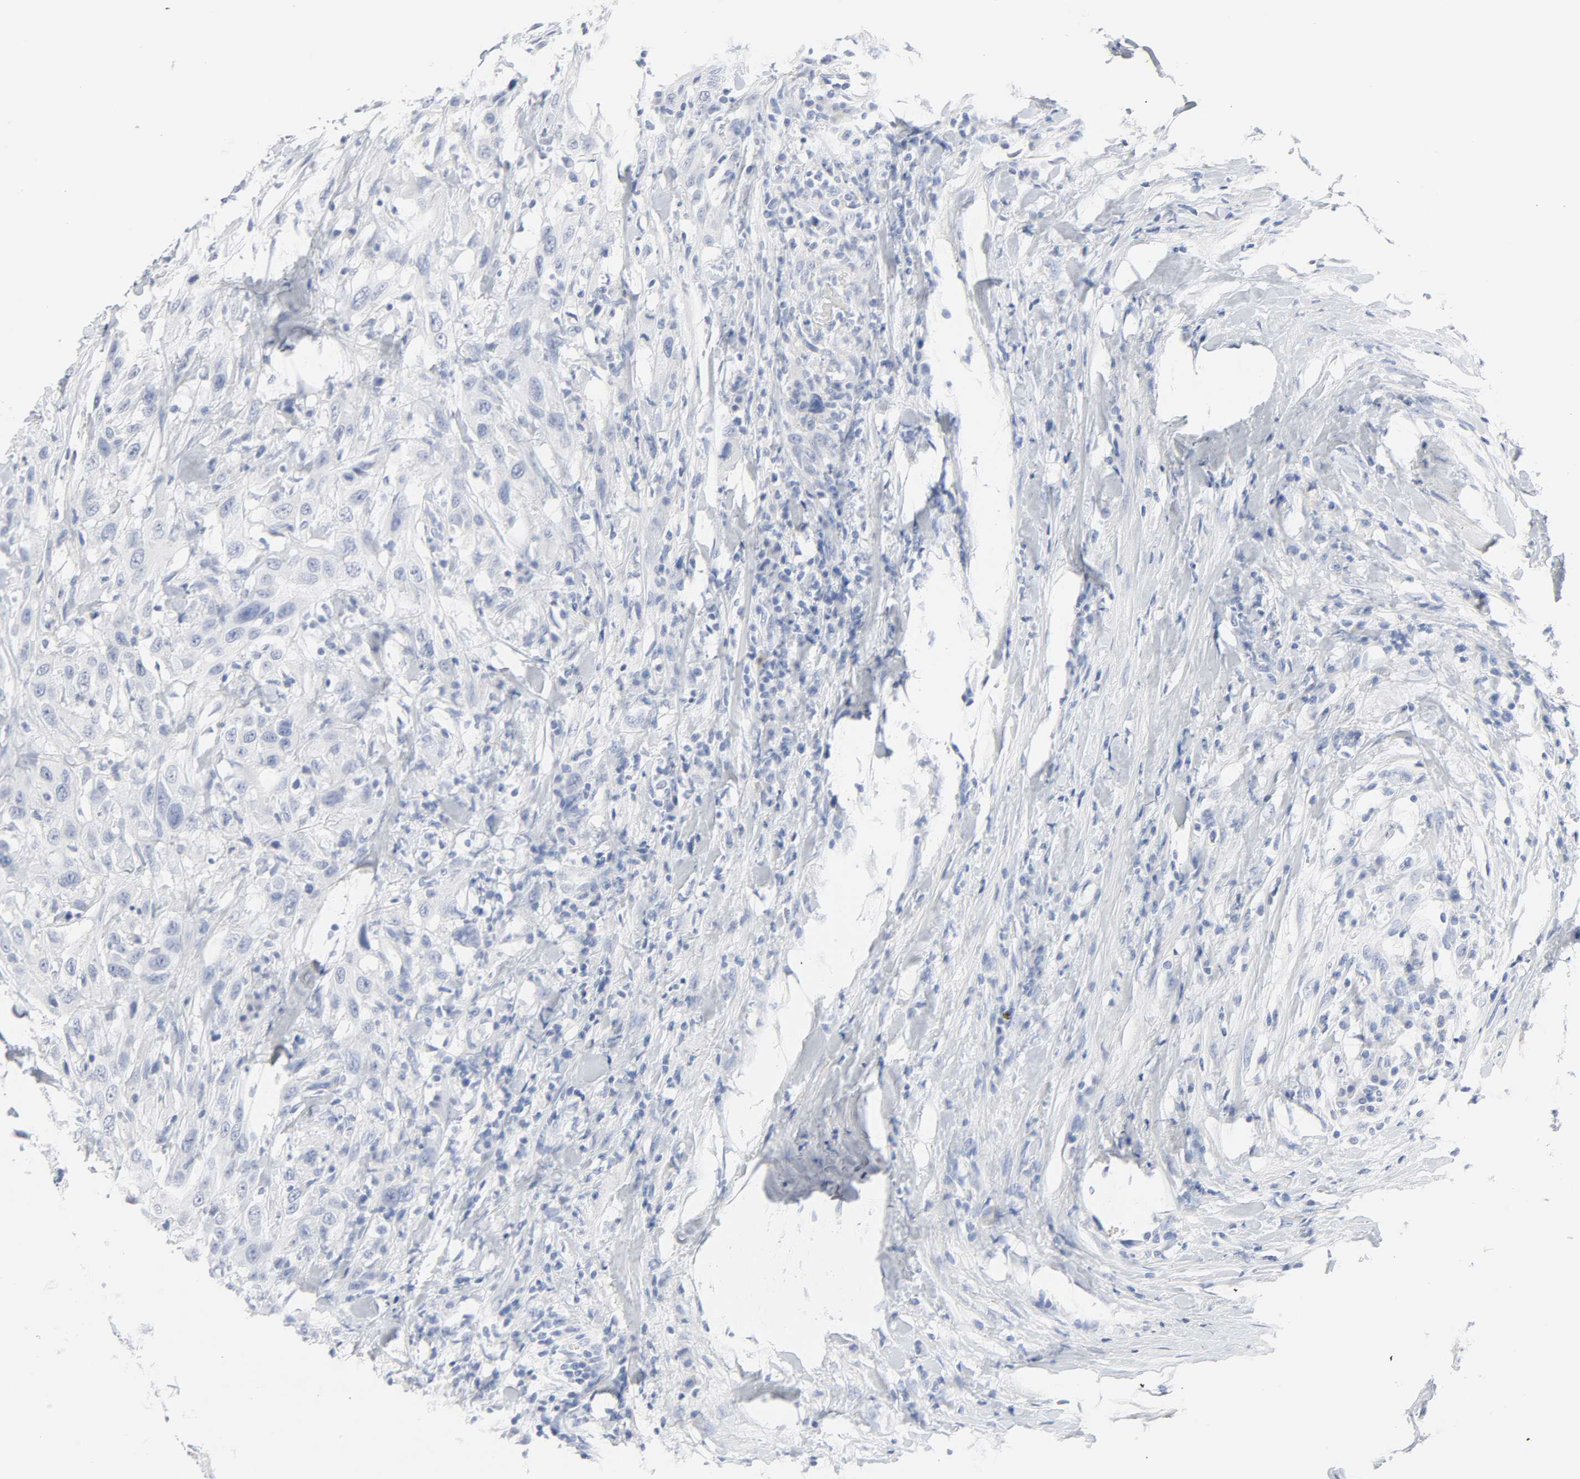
{"staining": {"intensity": "negative", "quantity": "none", "location": "none"}, "tissue": "urothelial cancer", "cell_type": "Tumor cells", "image_type": "cancer", "snomed": [{"axis": "morphology", "description": "Urothelial carcinoma, High grade"}, {"axis": "topography", "description": "Urinary bladder"}], "caption": "This is an IHC histopathology image of human urothelial carcinoma (high-grade). There is no staining in tumor cells.", "gene": "ACP3", "patient": {"sex": "male", "age": 61}}